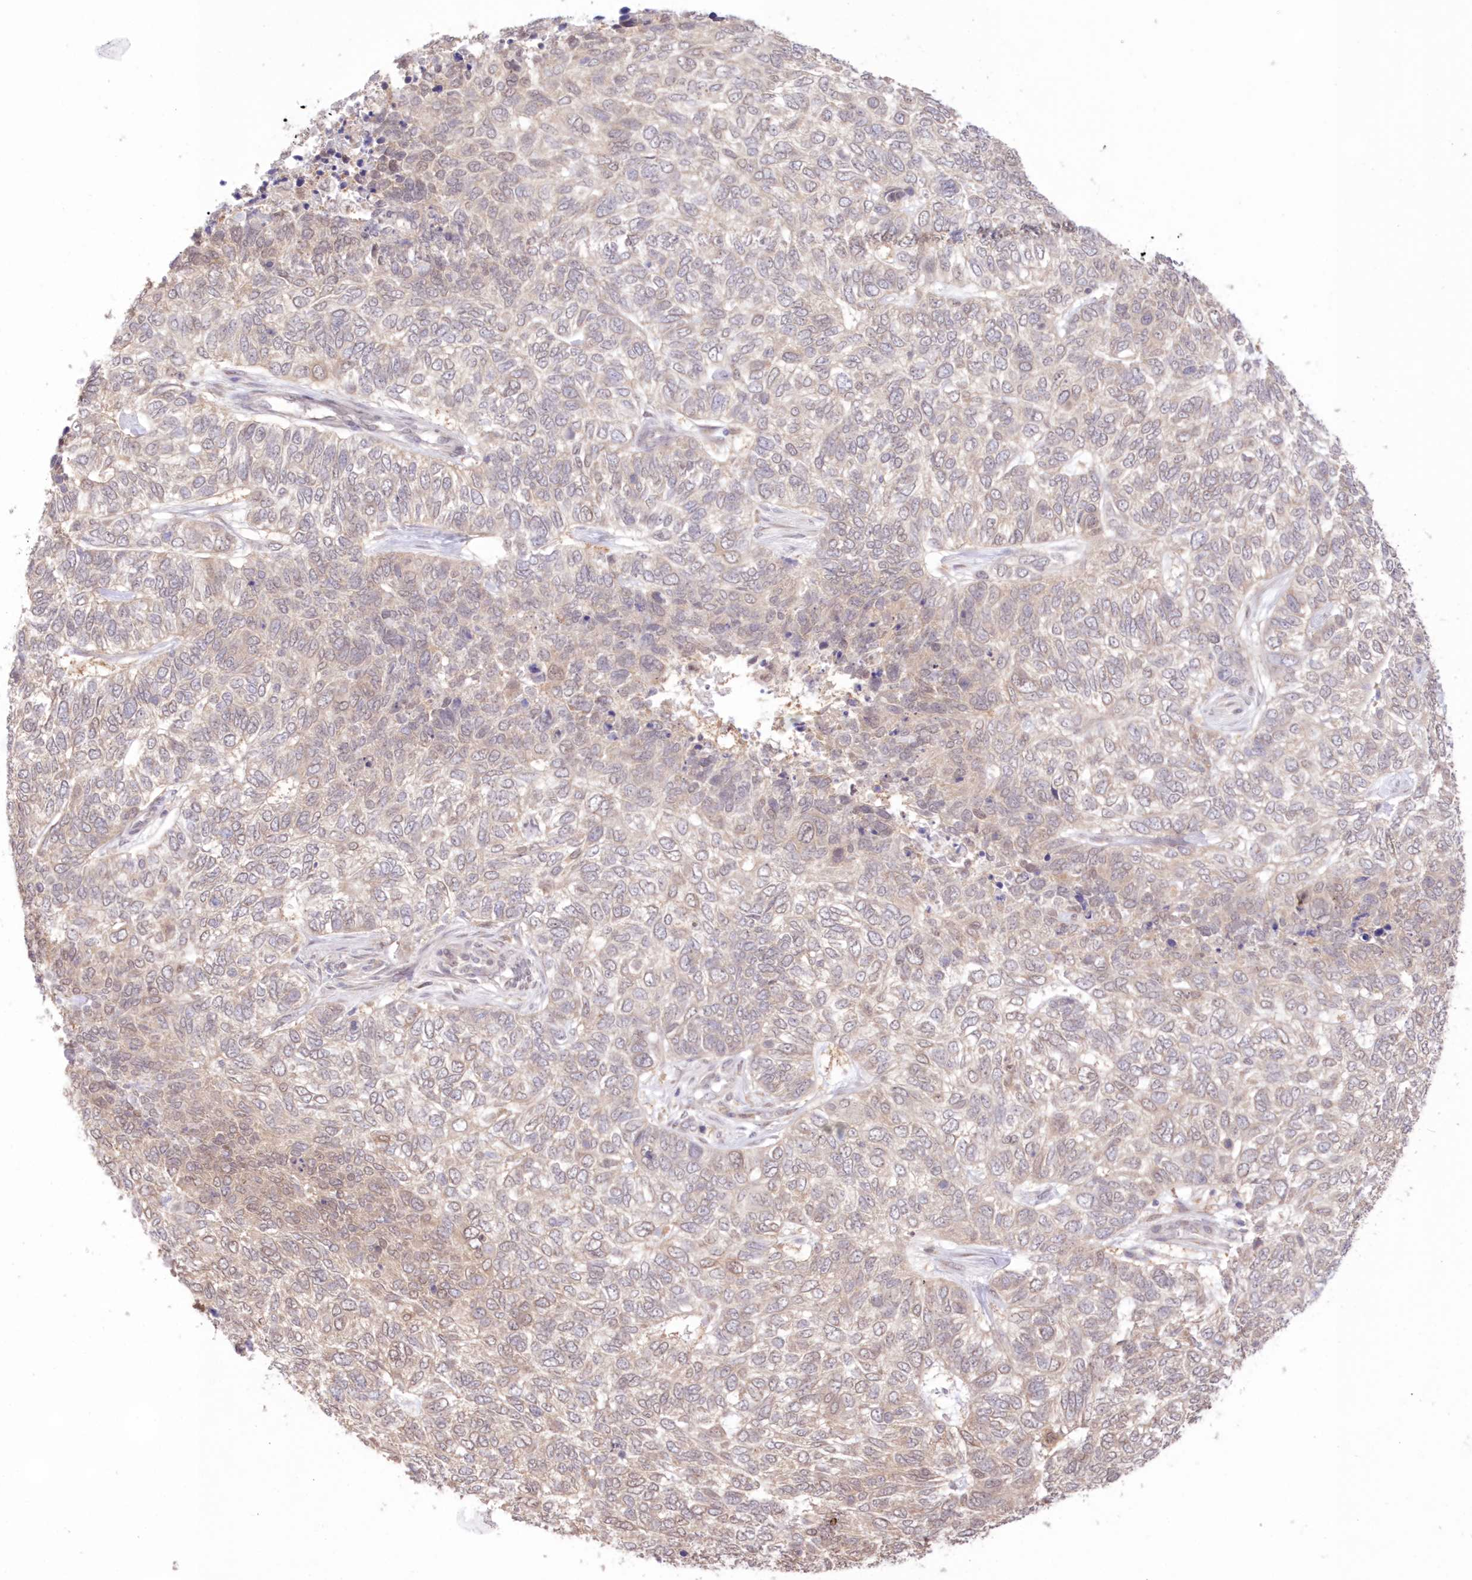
{"staining": {"intensity": "weak", "quantity": "25%-75%", "location": "cytoplasmic/membranous"}, "tissue": "skin cancer", "cell_type": "Tumor cells", "image_type": "cancer", "snomed": [{"axis": "morphology", "description": "Basal cell carcinoma"}, {"axis": "topography", "description": "Skin"}], "caption": "Approximately 25%-75% of tumor cells in basal cell carcinoma (skin) show weak cytoplasmic/membranous protein expression as visualized by brown immunohistochemical staining.", "gene": "RNPEP", "patient": {"sex": "female", "age": 65}}